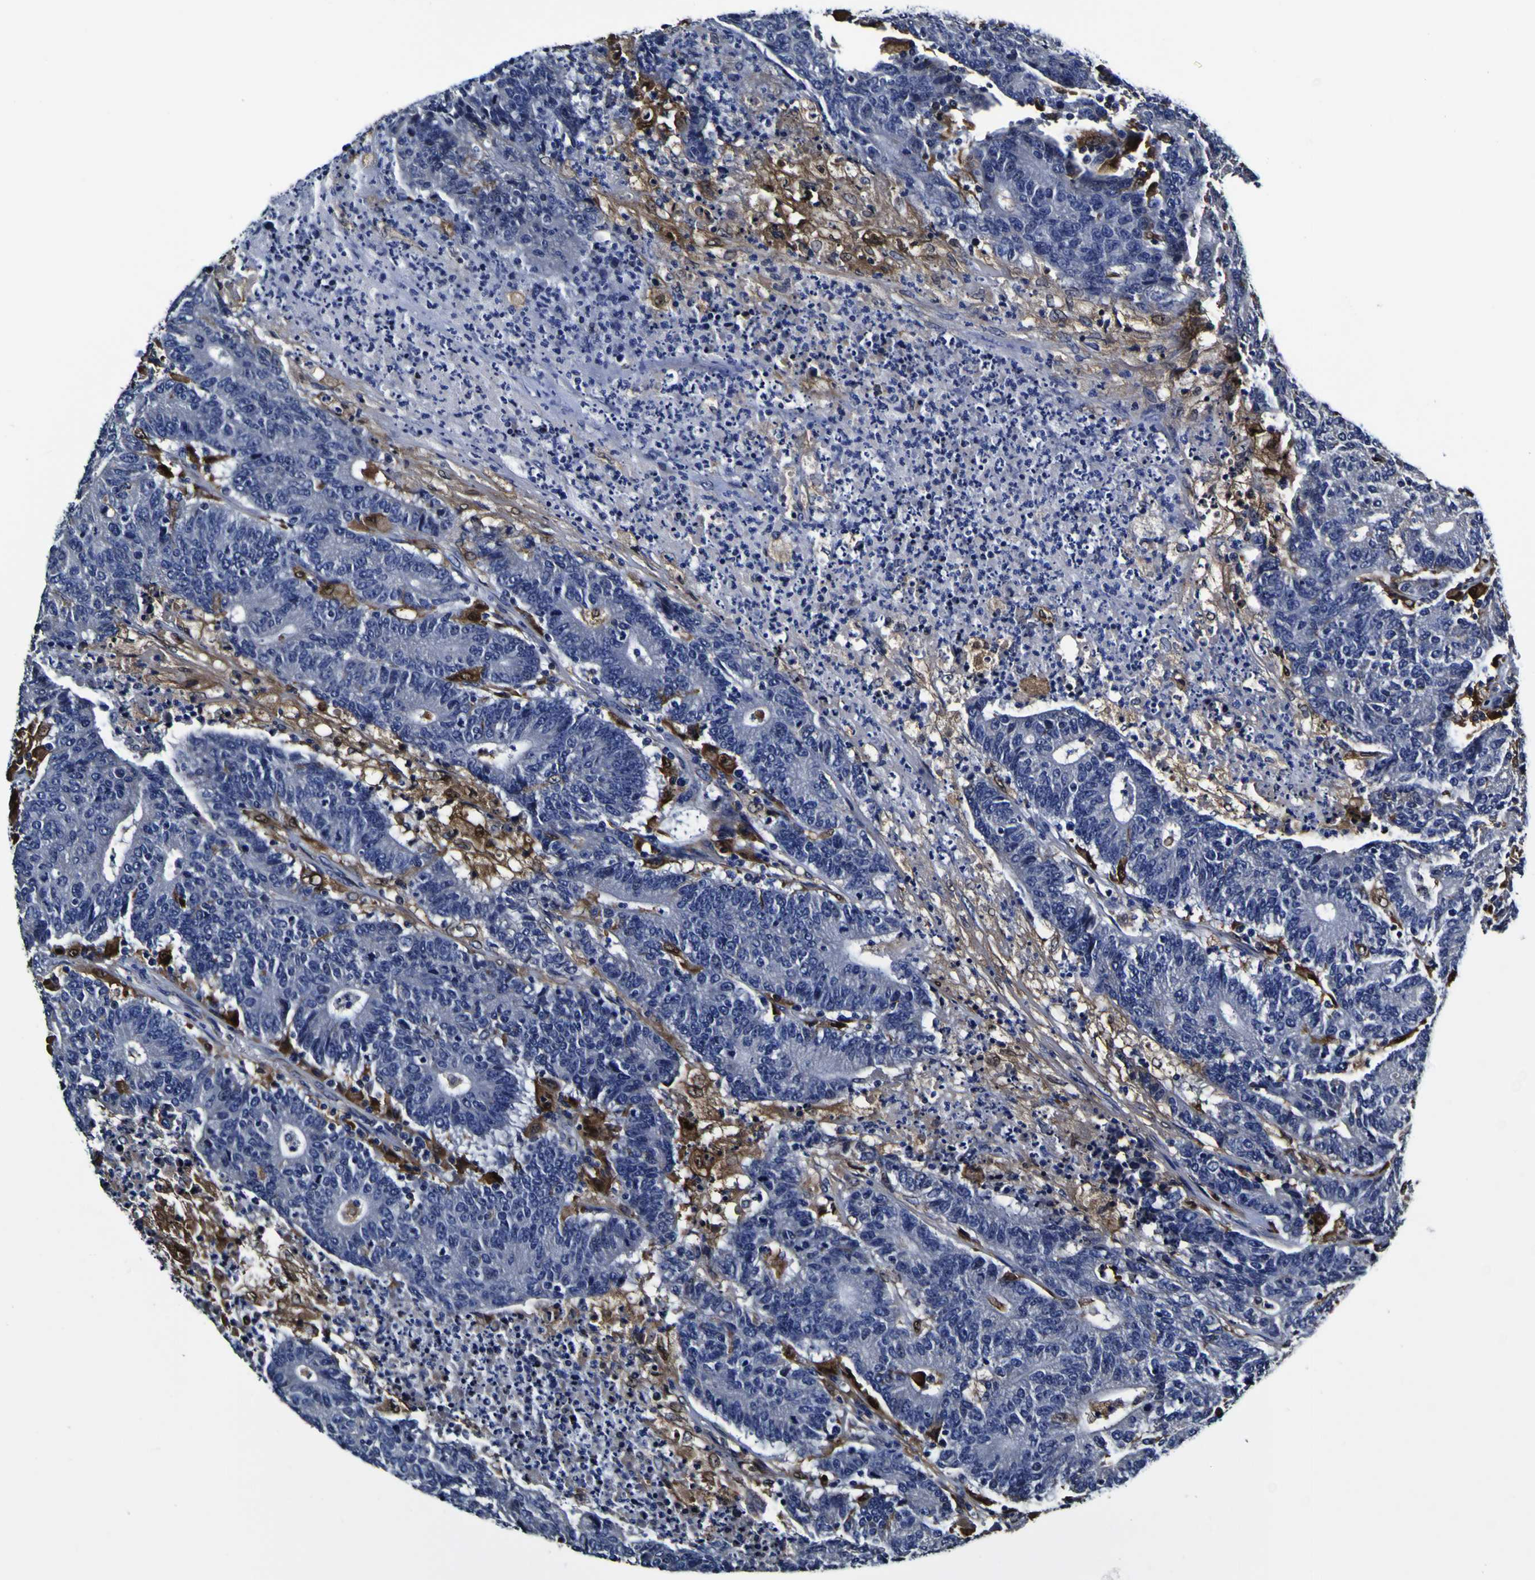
{"staining": {"intensity": "negative", "quantity": "none", "location": "none"}, "tissue": "colorectal cancer", "cell_type": "Tumor cells", "image_type": "cancer", "snomed": [{"axis": "morphology", "description": "Normal tissue, NOS"}, {"axis": "morphology", "description": "Adenocarcinoma, NOS"}, {"axis": "topography", "description": "Colon"}], "caption": "Protein analysis of adenocarcinoma (colorectal) shows no significant expression in tumor cells. The staining is performed using DAB (3,3'-diaminobenzidine) brown chromogen with nuclei counter-stained in using hematoxylin.", "gene": "GPX1", "patient": {"sex": "female", "age": 75}}